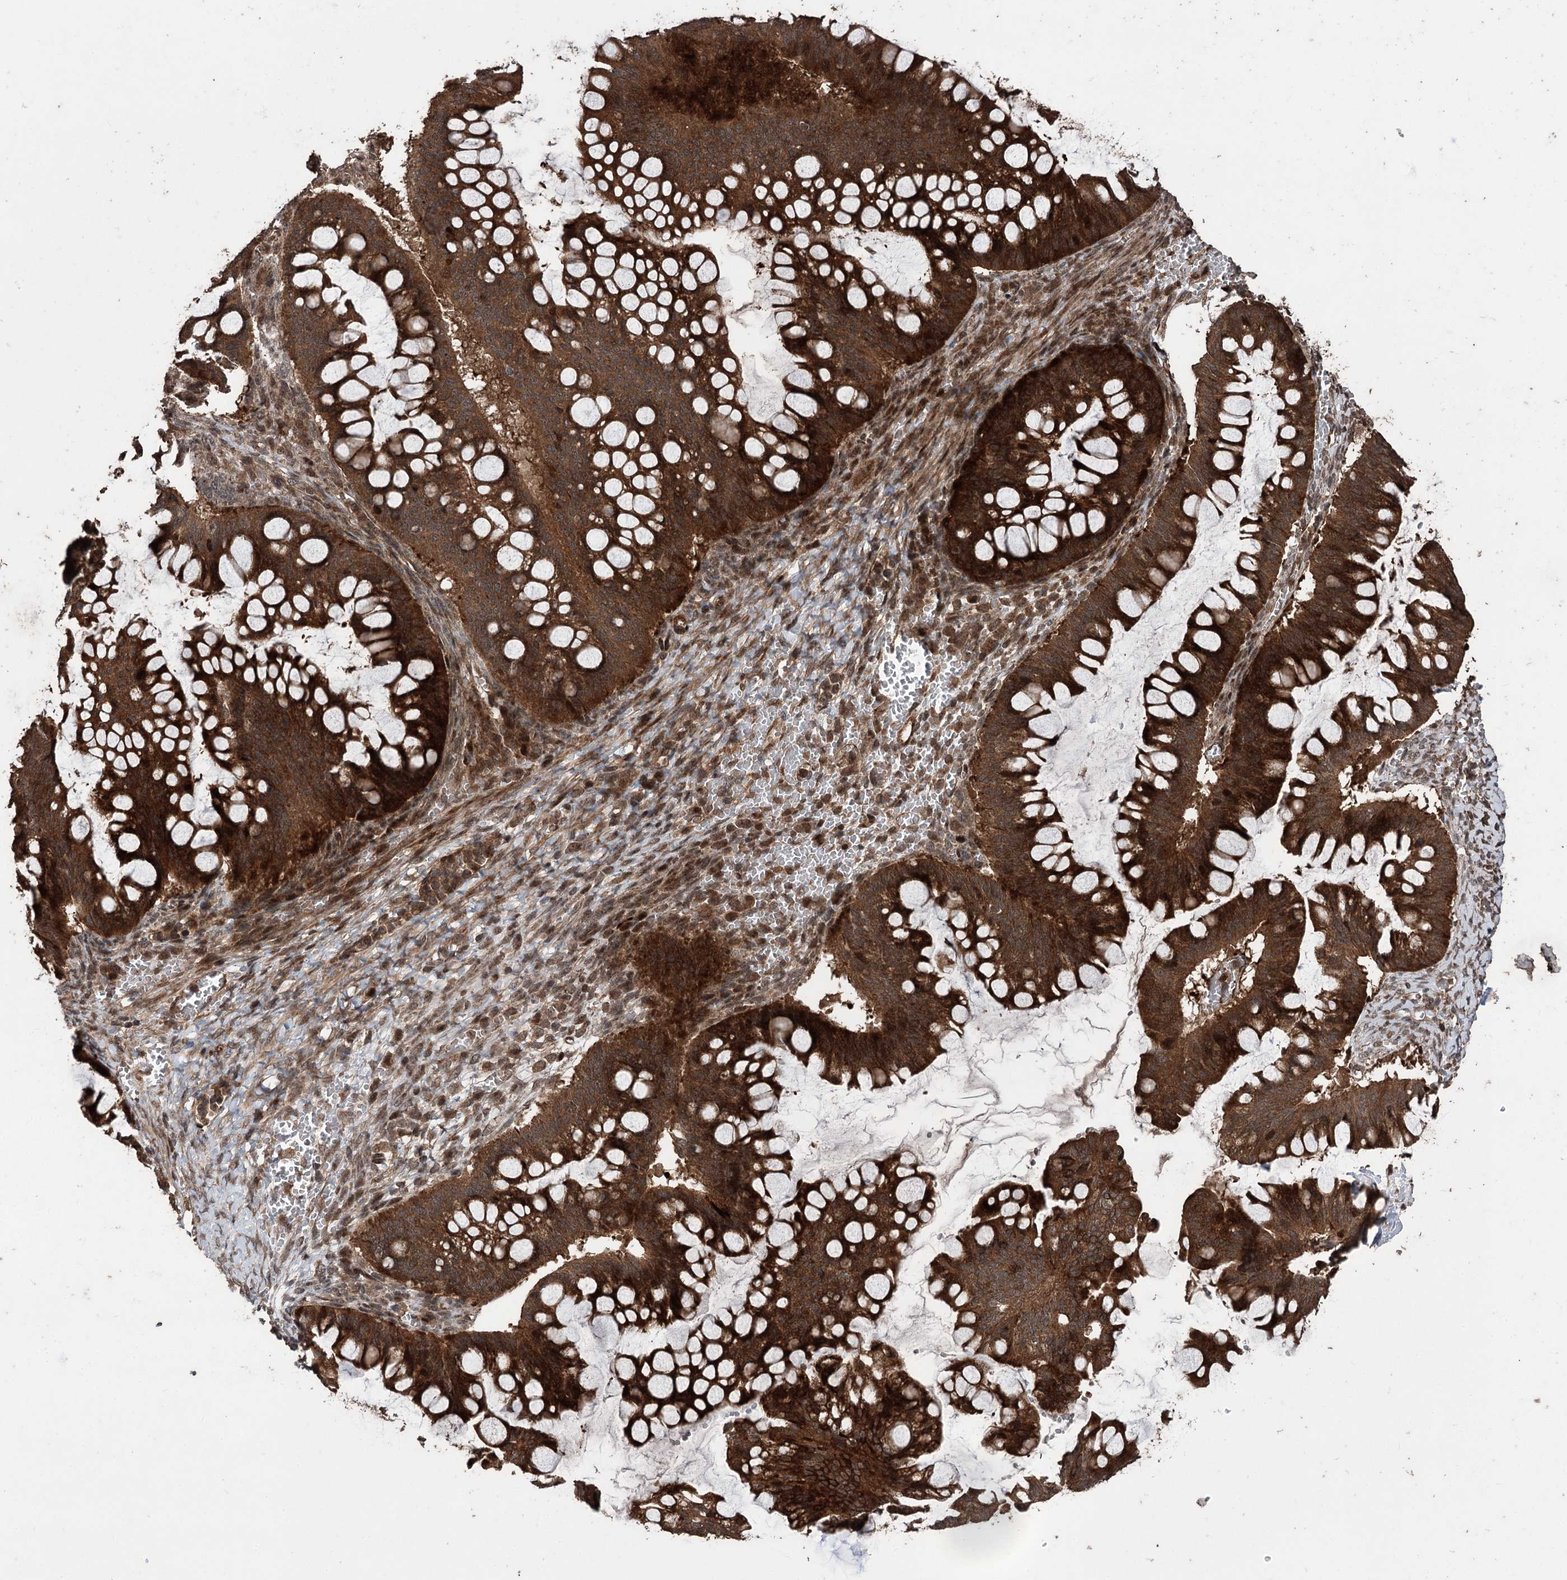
{"staining": {"intensity": "strong", "quantity": ">75%", "location": "cytoplasmic/membranous"}, "tissue": "ovarian cancer", "cell_type": "Tumor cells", "image_type": "cancer", "snomed": [{"axis": "morphology", "description": "Cystadenocarcinoma, mucinous, NOS"}, {"axis": "topography", "description": "Ovary"}], "caption": "An IHC image of tumor tissue is shown. Protein staining in brown highlights strong cytoplasmic/membranous positivity in mucinous cystadenocarcinoma (ovarian) within tumor cells.", "gene": "RASSF3", "patient": {"sex": "female", "age": 73}}